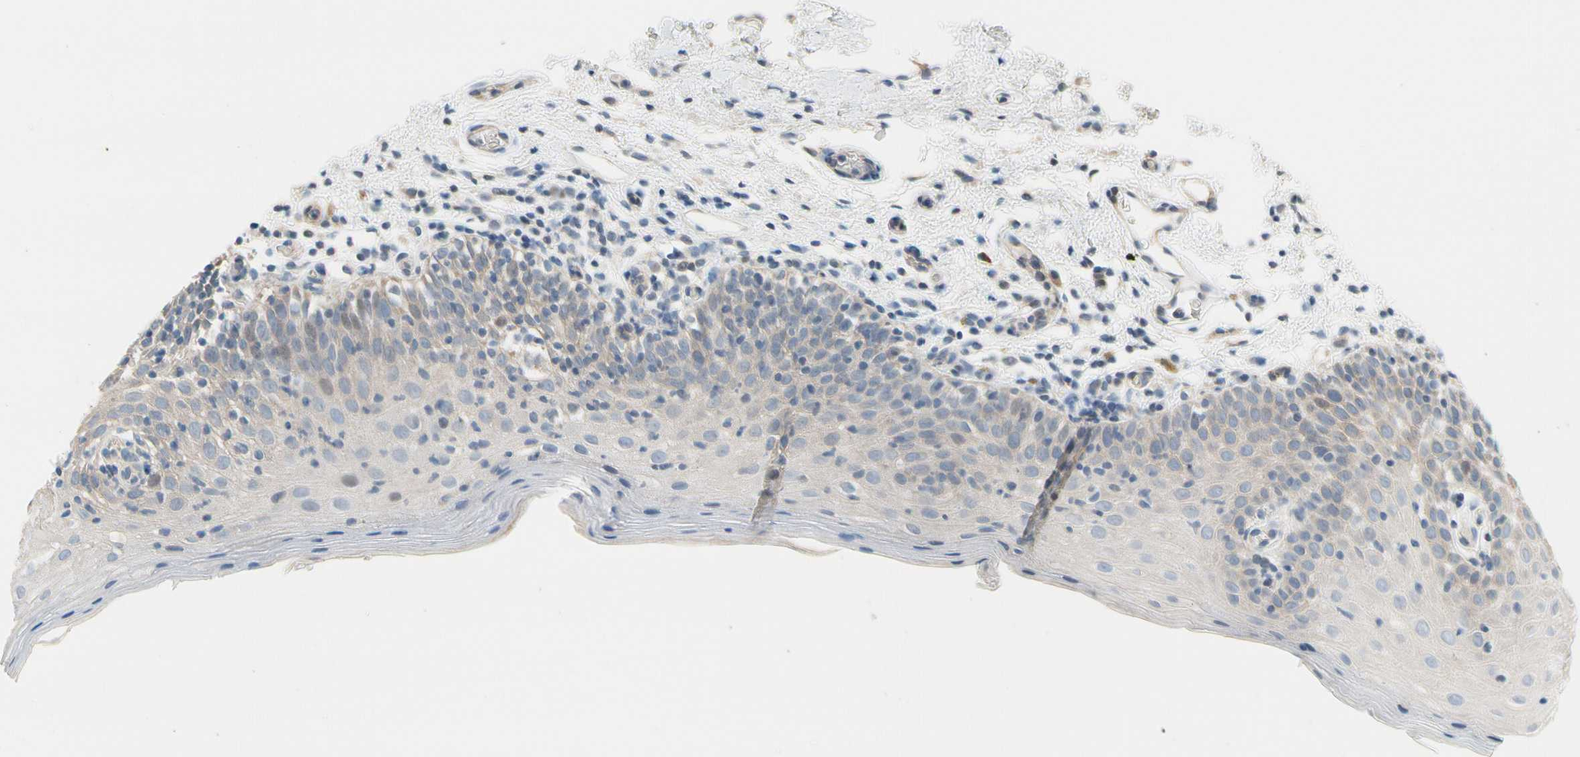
{"staining": {"intensity": "negative", "quantity": "none", "location": "none"}, "tissue": "oral mucosa", "cell_type": "Squamous epithelial cells", "image_type": "normal", "snomed": [{"axis": "morphology", "description": "Normal tissue, NOS"}, {"axis": "morphology", "description": "Squamous cell carcinoma, NOS"}, {"axis": "topography", "description": "Skeletal muscle"}, {"axis": "topography", "description": "Oral tissue"}], "caption": "Micrograph shows no significant protein expression in squamous epithelial cells of unremarkable oral mucosa.", "gene": "CFAP36", "patient": {"sex": "male", "age": 71}}